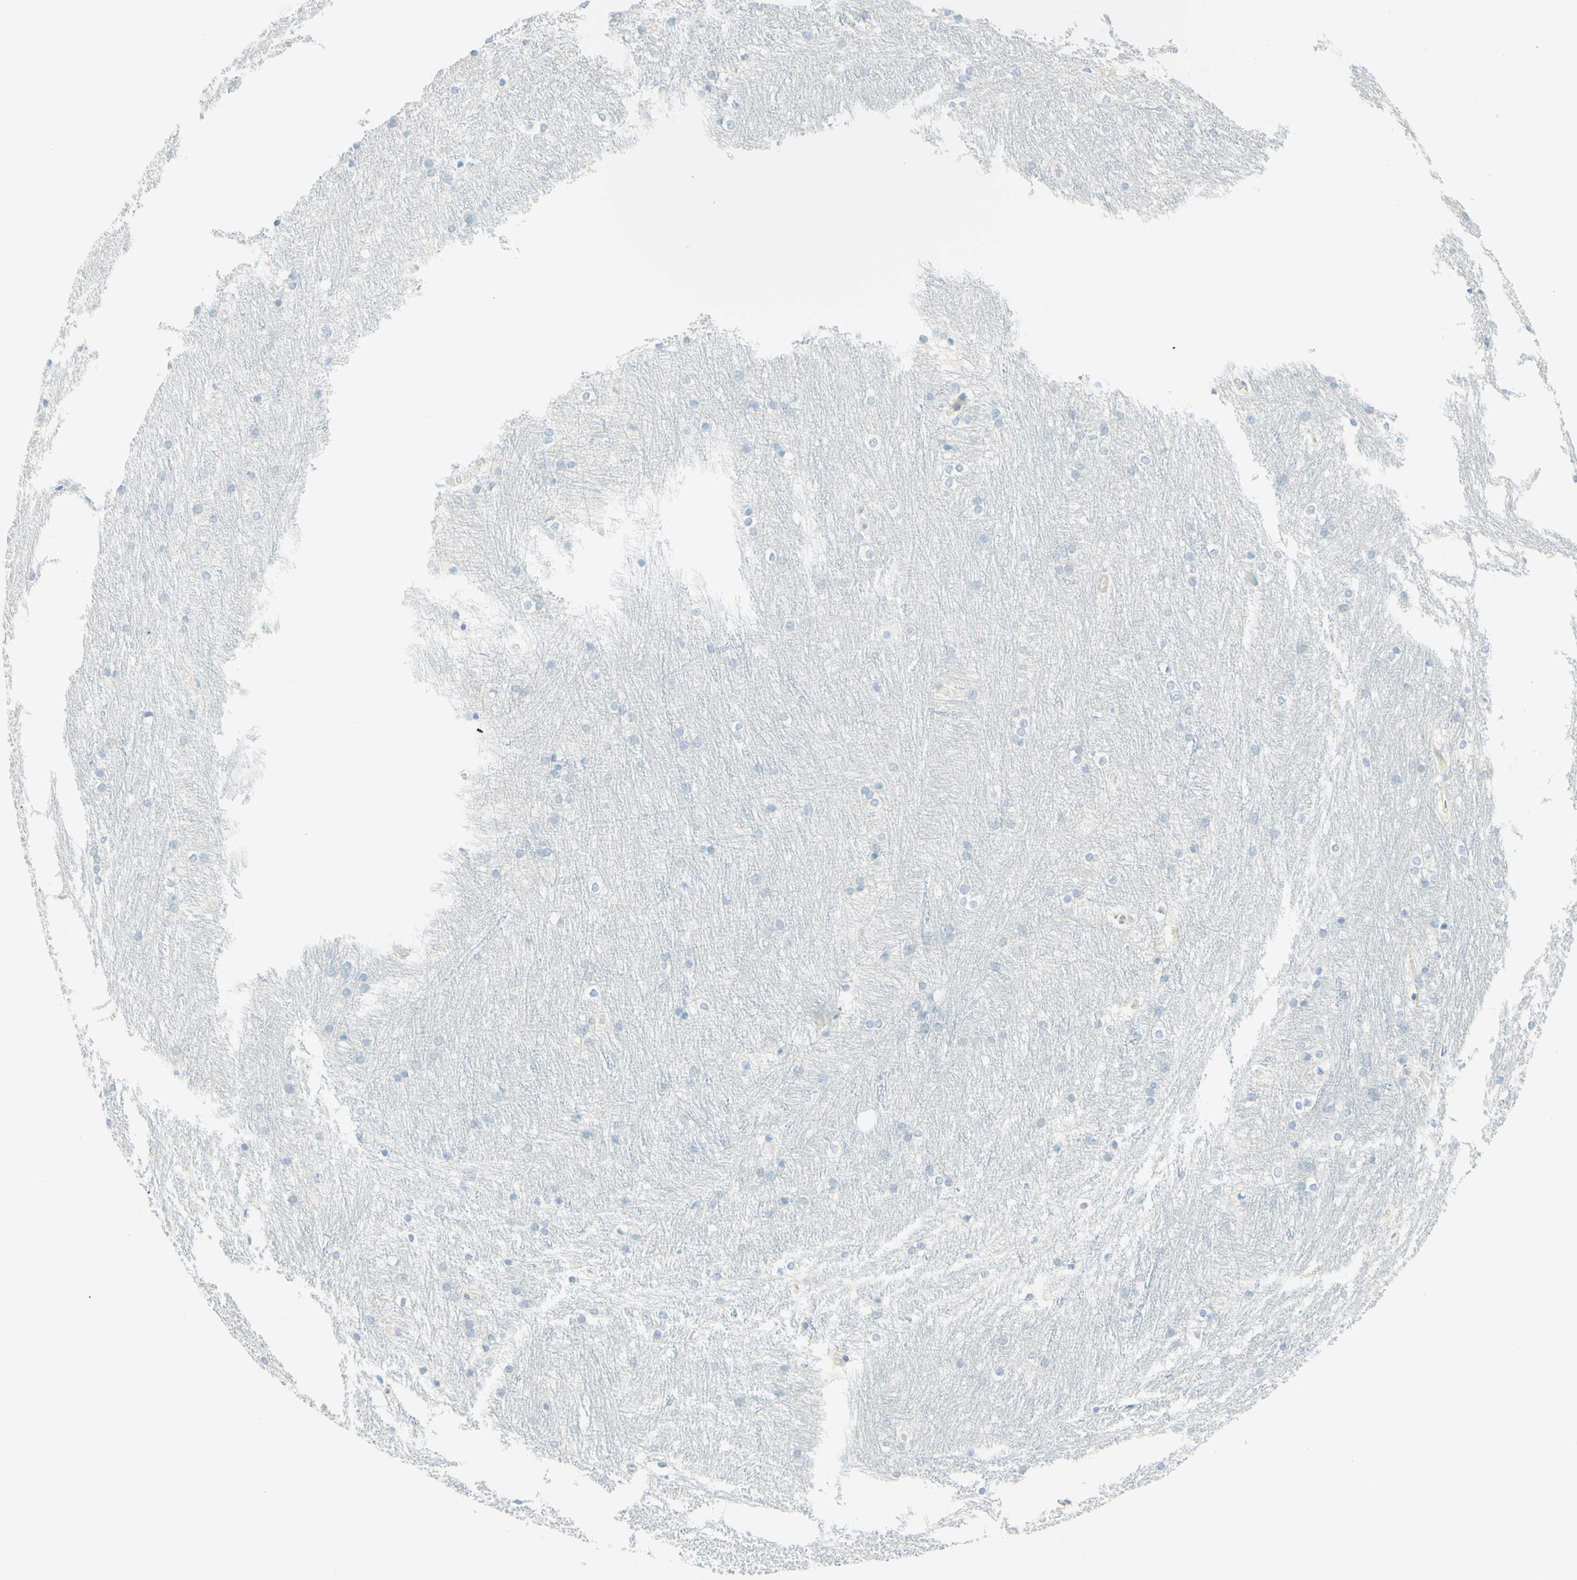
{"staining": {"intensity": "negative", "quantity": "none", "location": "none"}, "tissue": "caudate", "cell_type": "Glial cells", "image_type": "normal", "snomed": [{"axis": "morphology", "description": "Normal tissue, NOS"}, {"axis": "topography", "description": "Lateral ventricle wall"}], "caption": "Immunohistochemical staining of unremarkable human caudate demonstrates no significant positivity in glial cells.", "gene": "TMEM132D", "patient": {"sex": "female", "age": 19}}